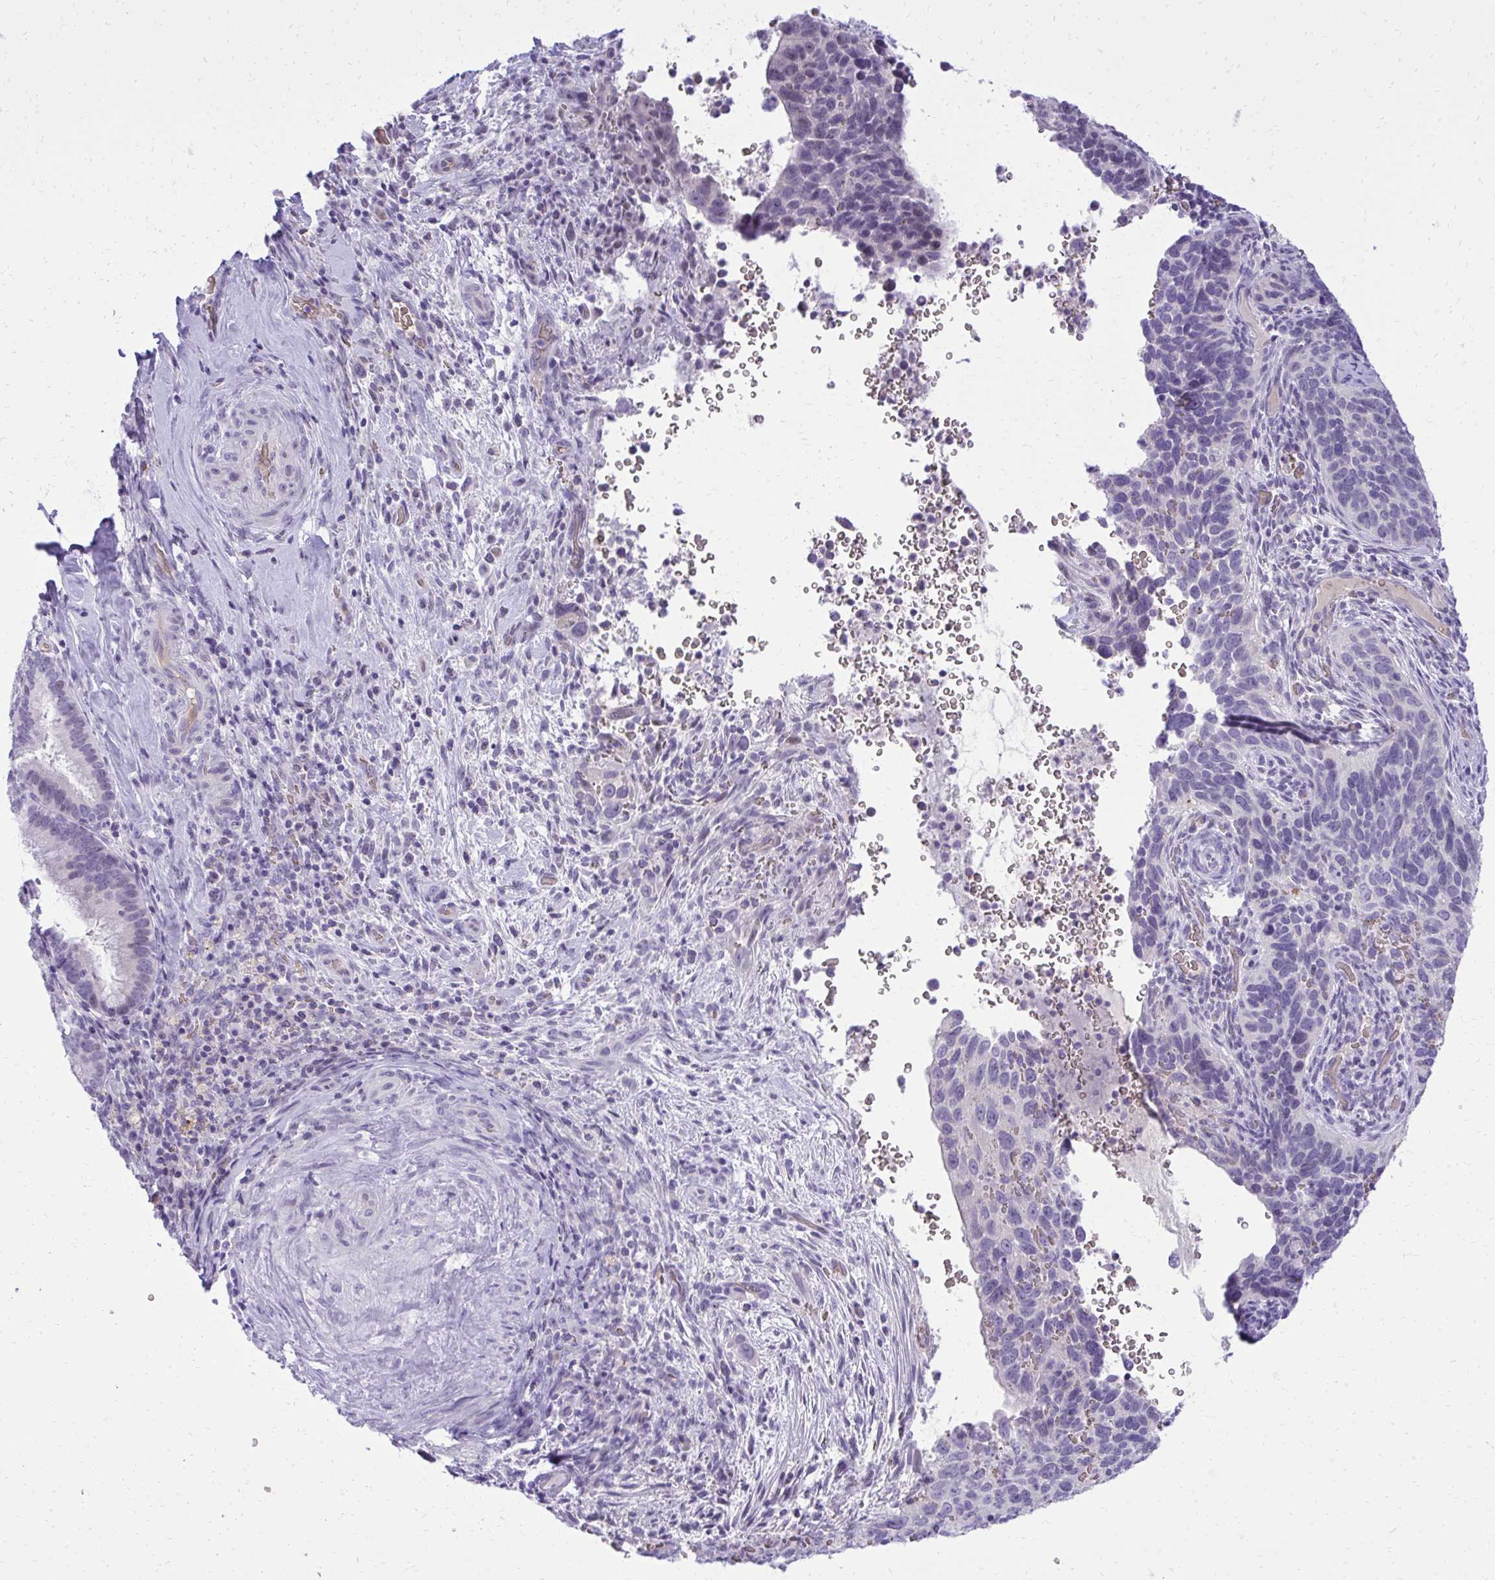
{"staining": {"intensity": "negative", "quantity": "none", "location": "none"}, "tissue": "cervical cancer", "cell_type": "Tumor cells", "image_type": "cancer", "snomed": [{"axis": "morphology", "description": "Squamous cell carcinoma, NOS"}, {"axis": "topography", "description": "Cervix"}], "caption": "Immunohistochemical staining of cervical cancer reveals no significant positivity in tumor cells.", "gene": "PITPNM3", "patient": {"sex": "female", "age": 51}}